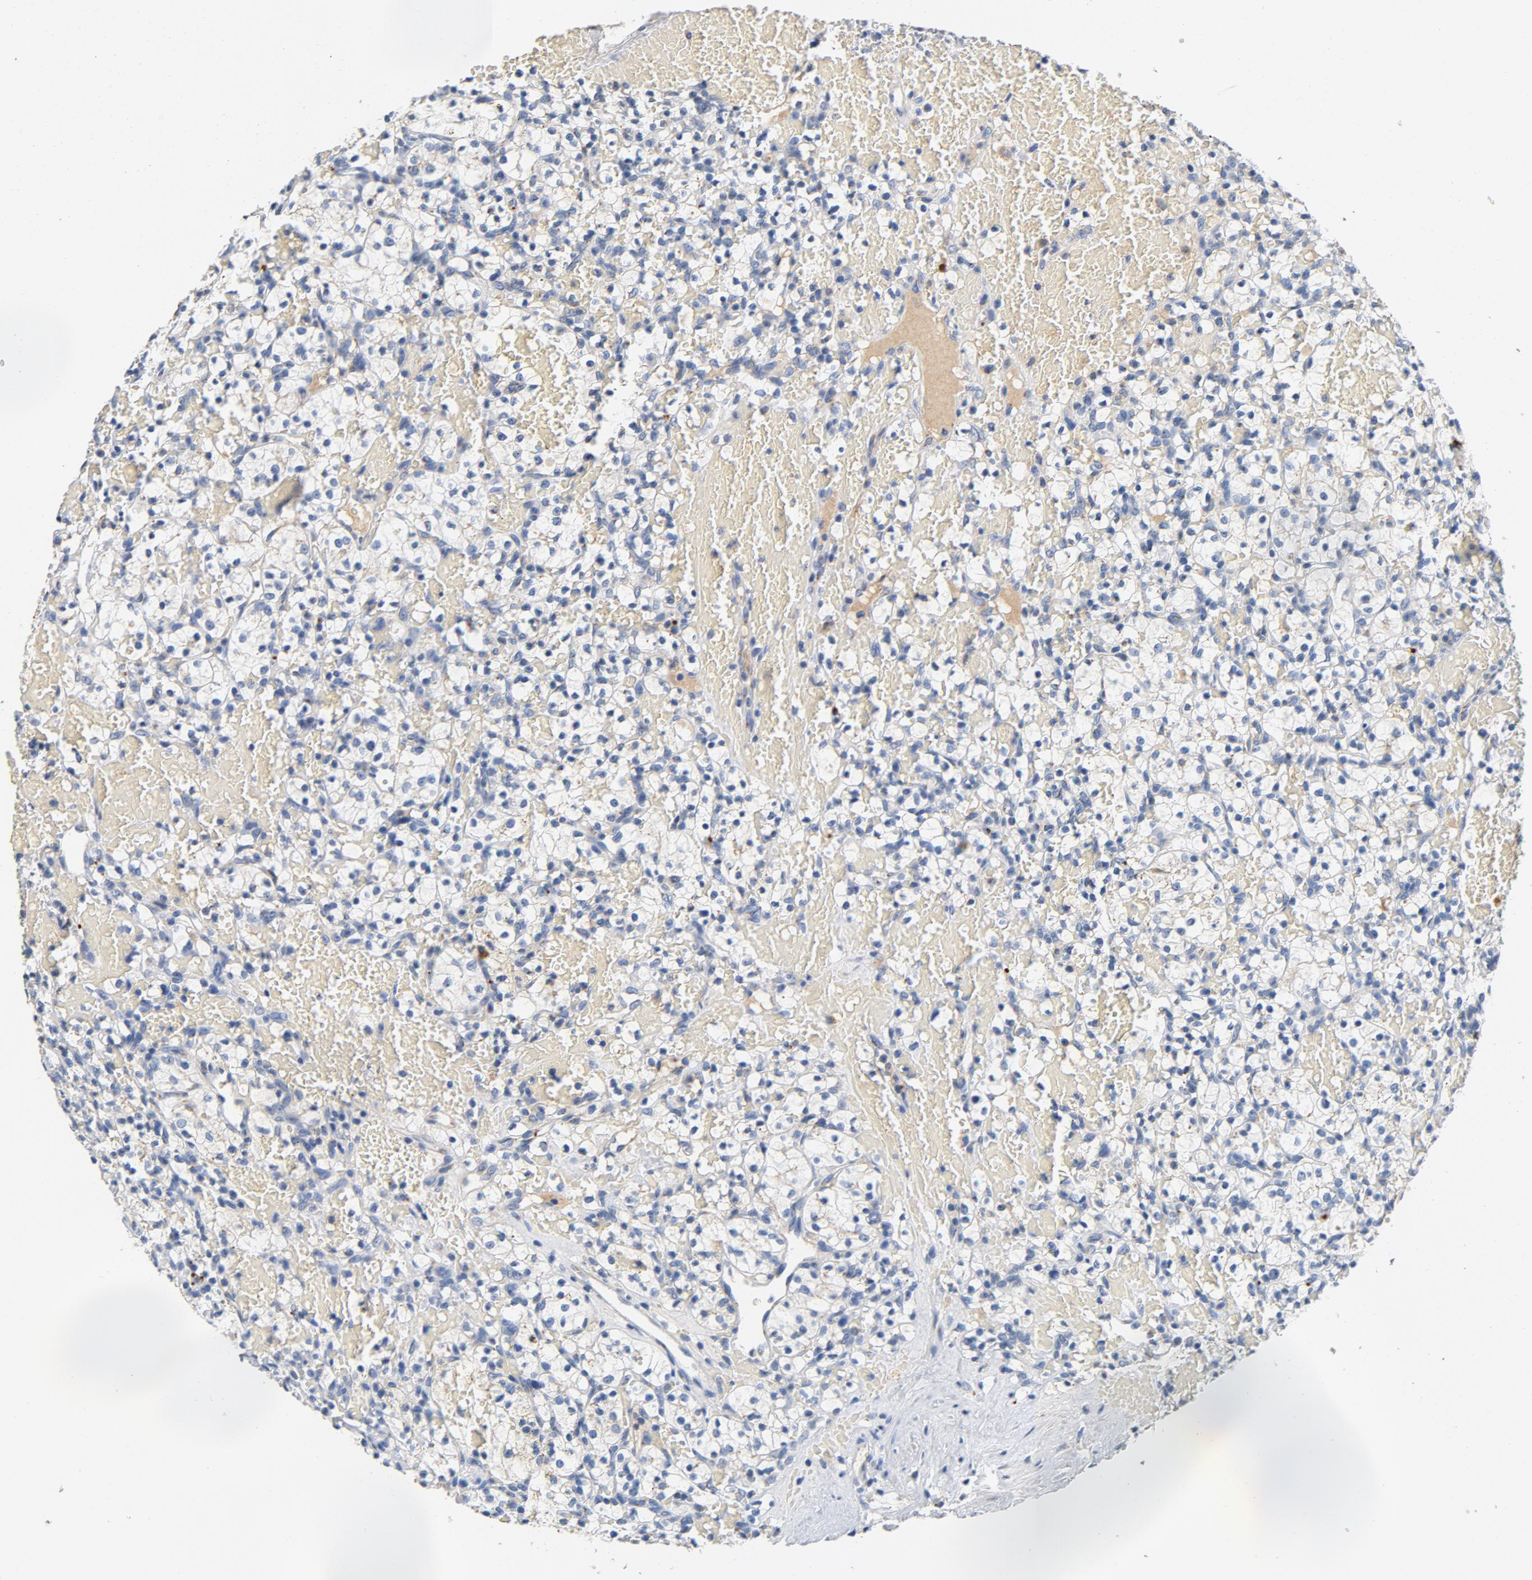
{"staining": {"intensity": "negative", "quantity": "none", "location": "none"}, "tissue": "renal cancer", "cell_type": "Tumor cells", "image_type": "cancer", "snomed": [{"axis": "morphology", "description": "Adenocarcinoma, NOS"}, {"axis": "topography", "description": "Kidney"}], "caption": "DAB immunohistochemical staining of renal adenocarcinoma displays no significant staining in tumor cells.", "gene": "LMAN2", "patient": {"sex": "female", "age": 60}}